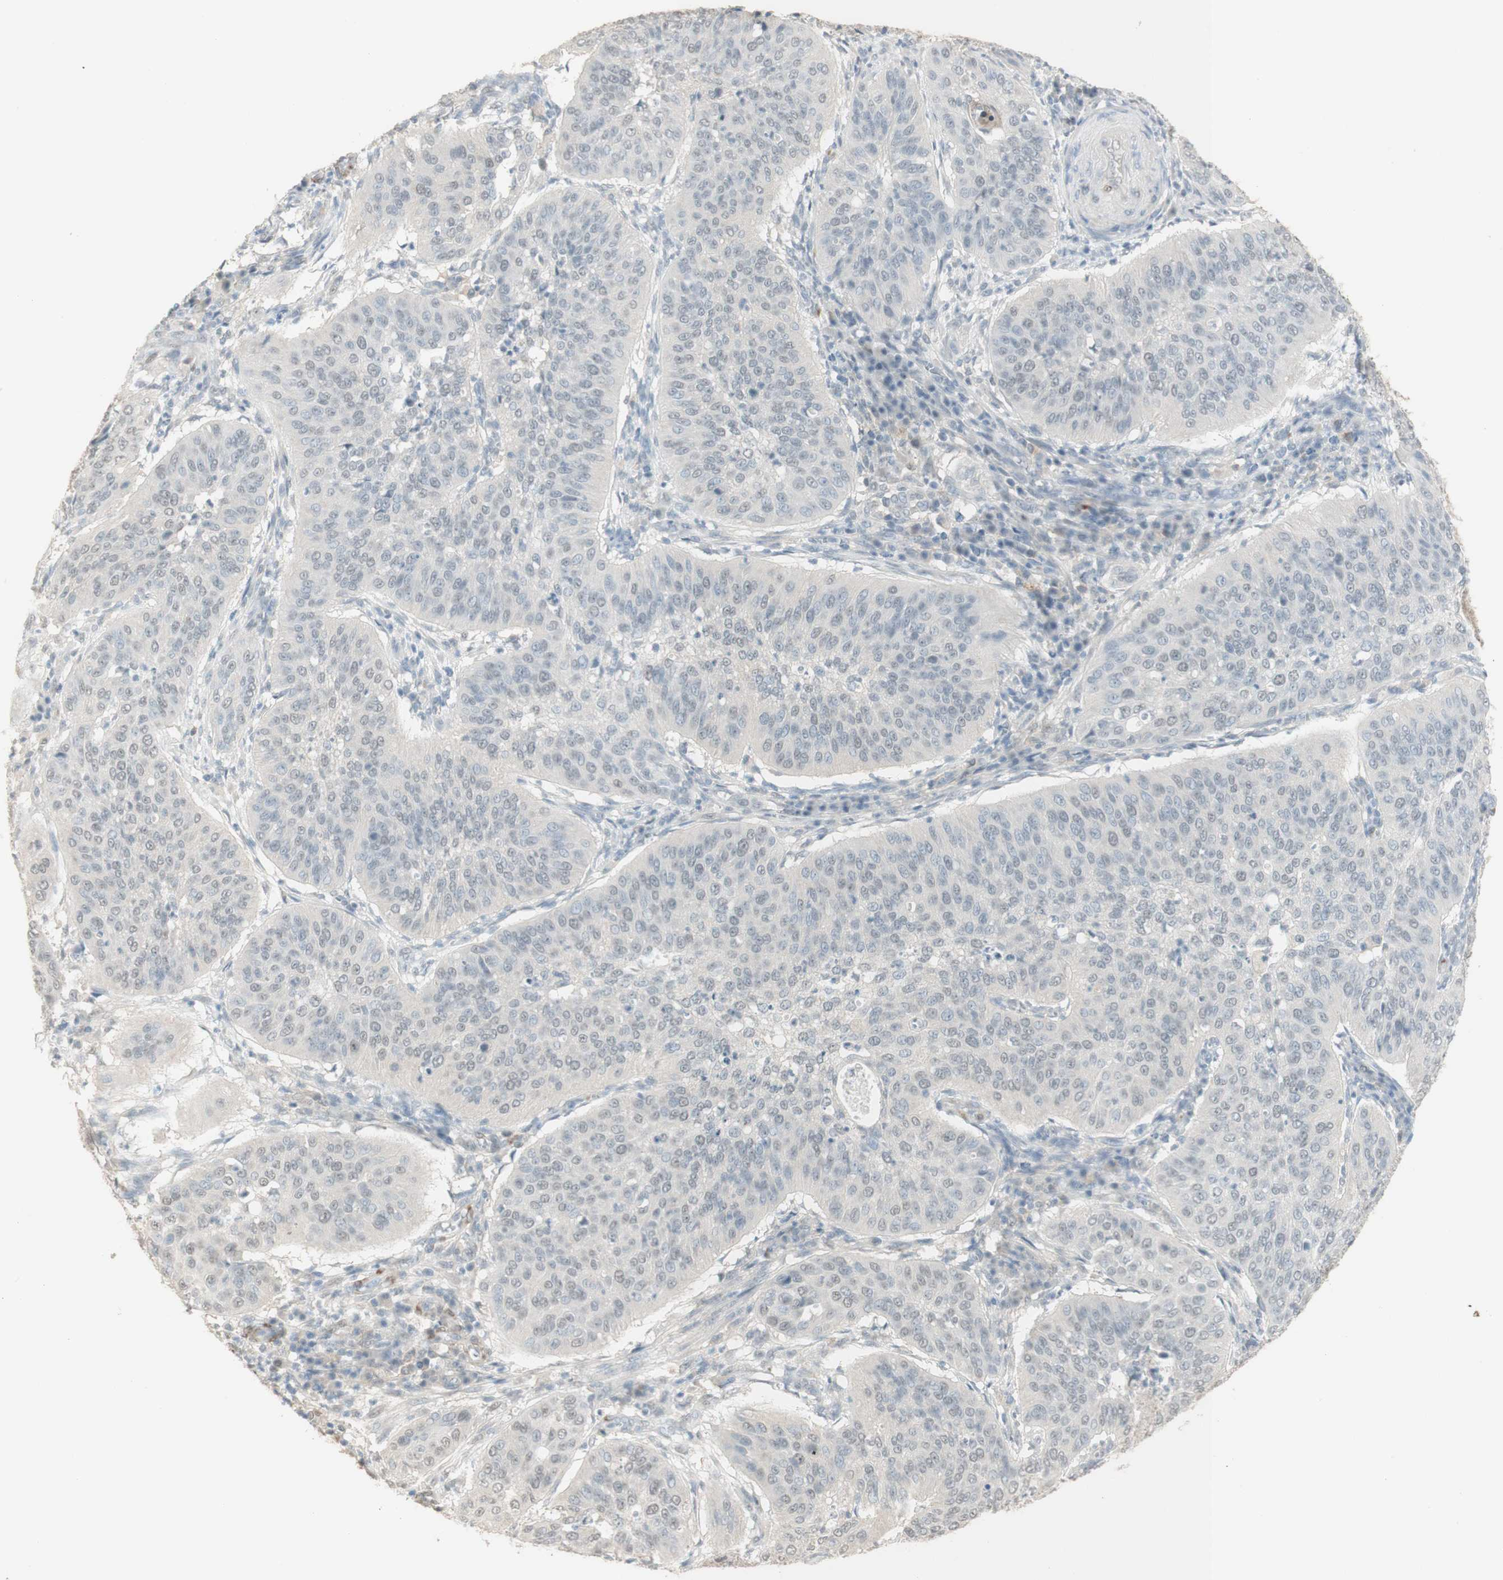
{"staining": {"intensity": "negative", "quantity": "none", "location": "none"}, "tissue": "cervical cancer", "cell_type": "Tumor cells", "image_type": "cancer", "snomed": [{"axis": "morphology", "description": "Normal tissue, NOS"}, {"axis": "morphology", "description": "Squamous cell carcinoma, NOS"}, {"axis": "topography", "description": "Cervix"}], "caption": "High power microscopy image of an immunohistochemistry histopathology image of cervical cancer (squamous cell carcinoma), revealing no significant expression in tumor cells. (Brightfield microscopy of DAB (3,3'-diaminobenzidine) immunohistochemistry at high magnification).", "gene": "MUC3A", "patient": {"sex": "female", "age": 39}}